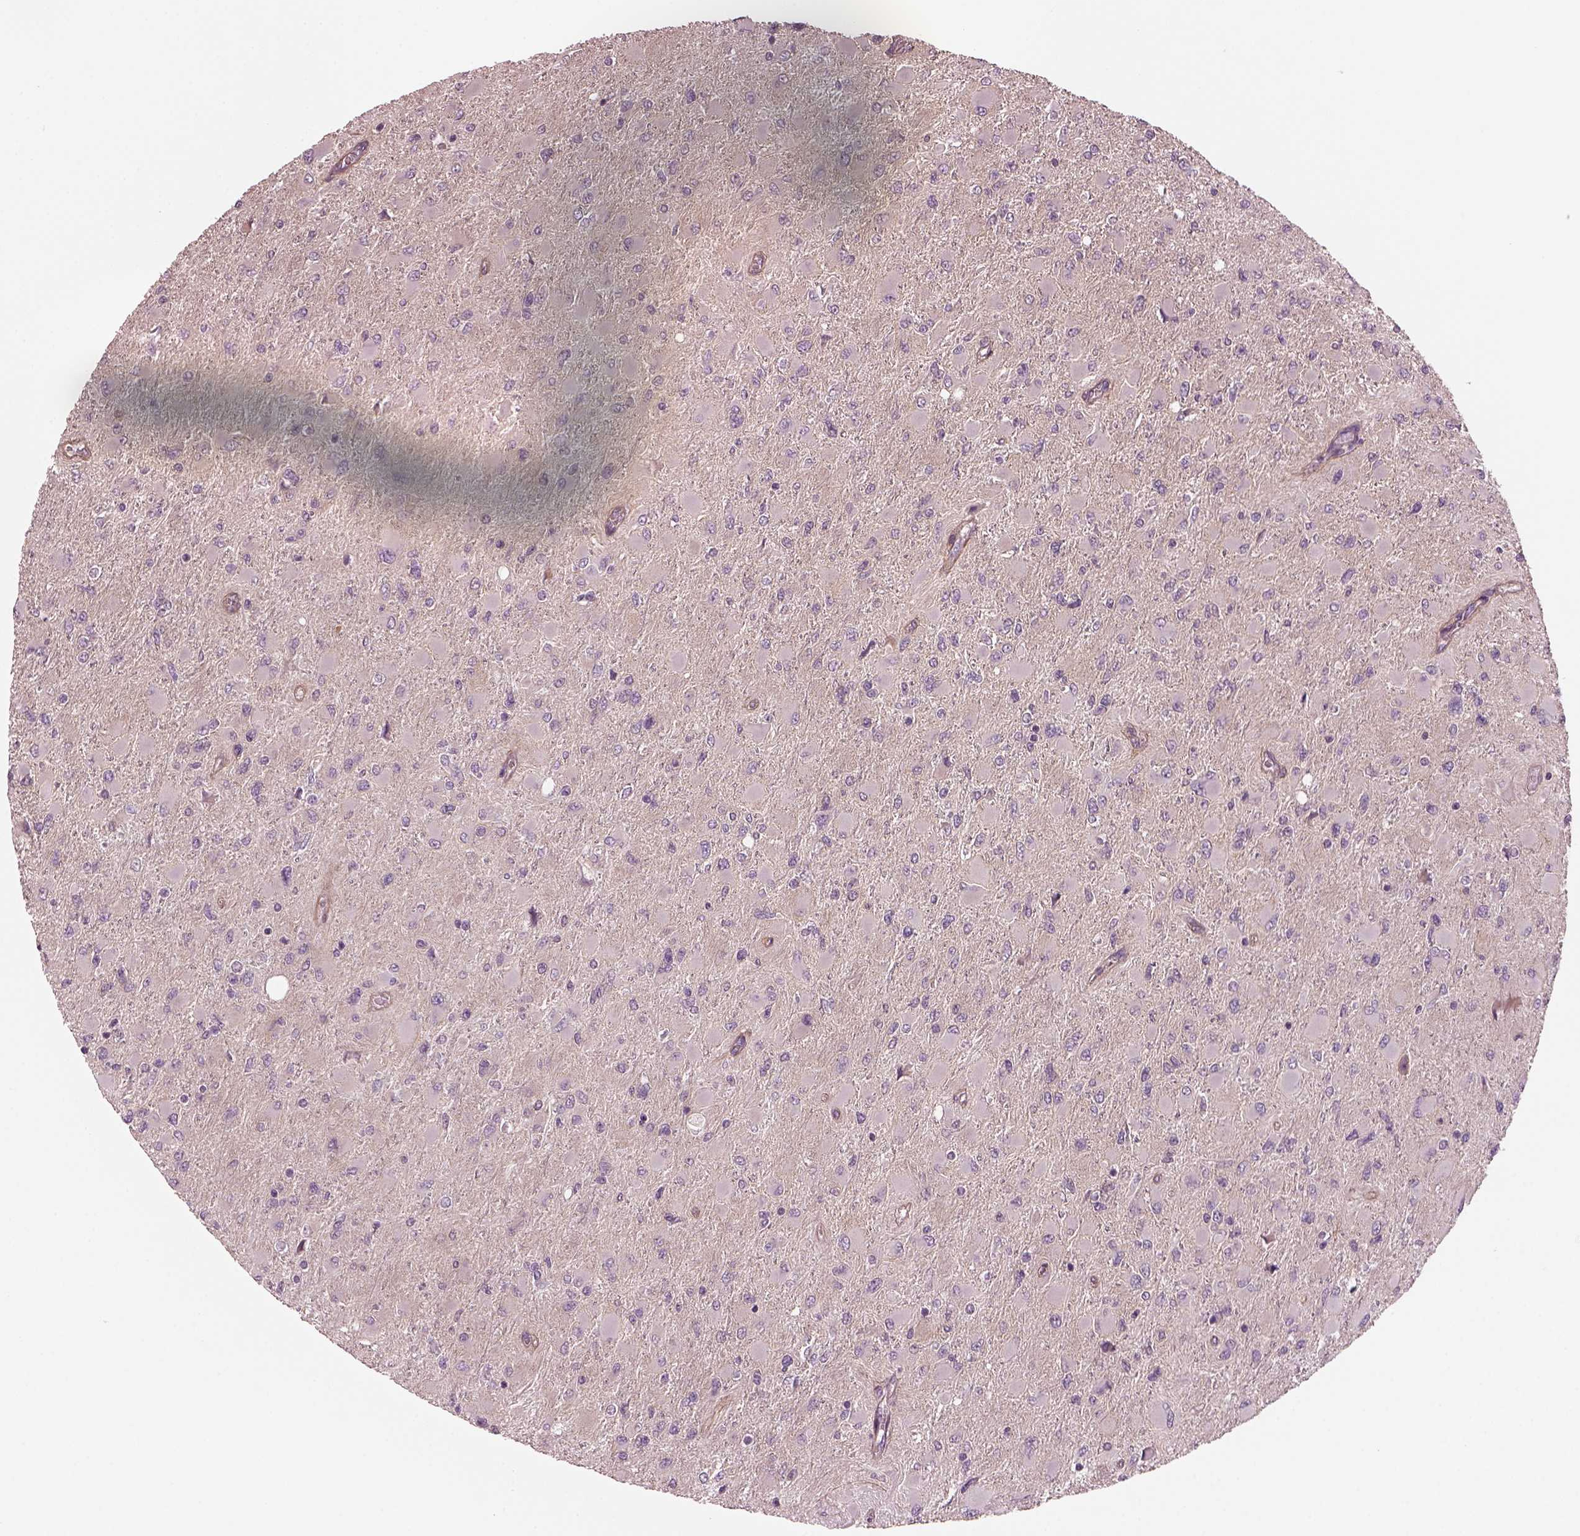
{"staining": {"intensity": "negative", "quantity": "none", "location": "none"}, "tissue": "glioma", "cell_type": "Tumor cells", "image_type": "cancer", "snomed": [{"axis": "morphology", "description": "Glioma, malignant, High grade"}, {"axis": "topography", "description": "Cerebral cortex"}], "caption": "A high-resolution micrograph shows immunohistochemistry (IHC) staining of glioma, which displays no significant expression in tumor cells.", "gene": "ODAD1", "patient": {"sex": "female", "age": 36}}